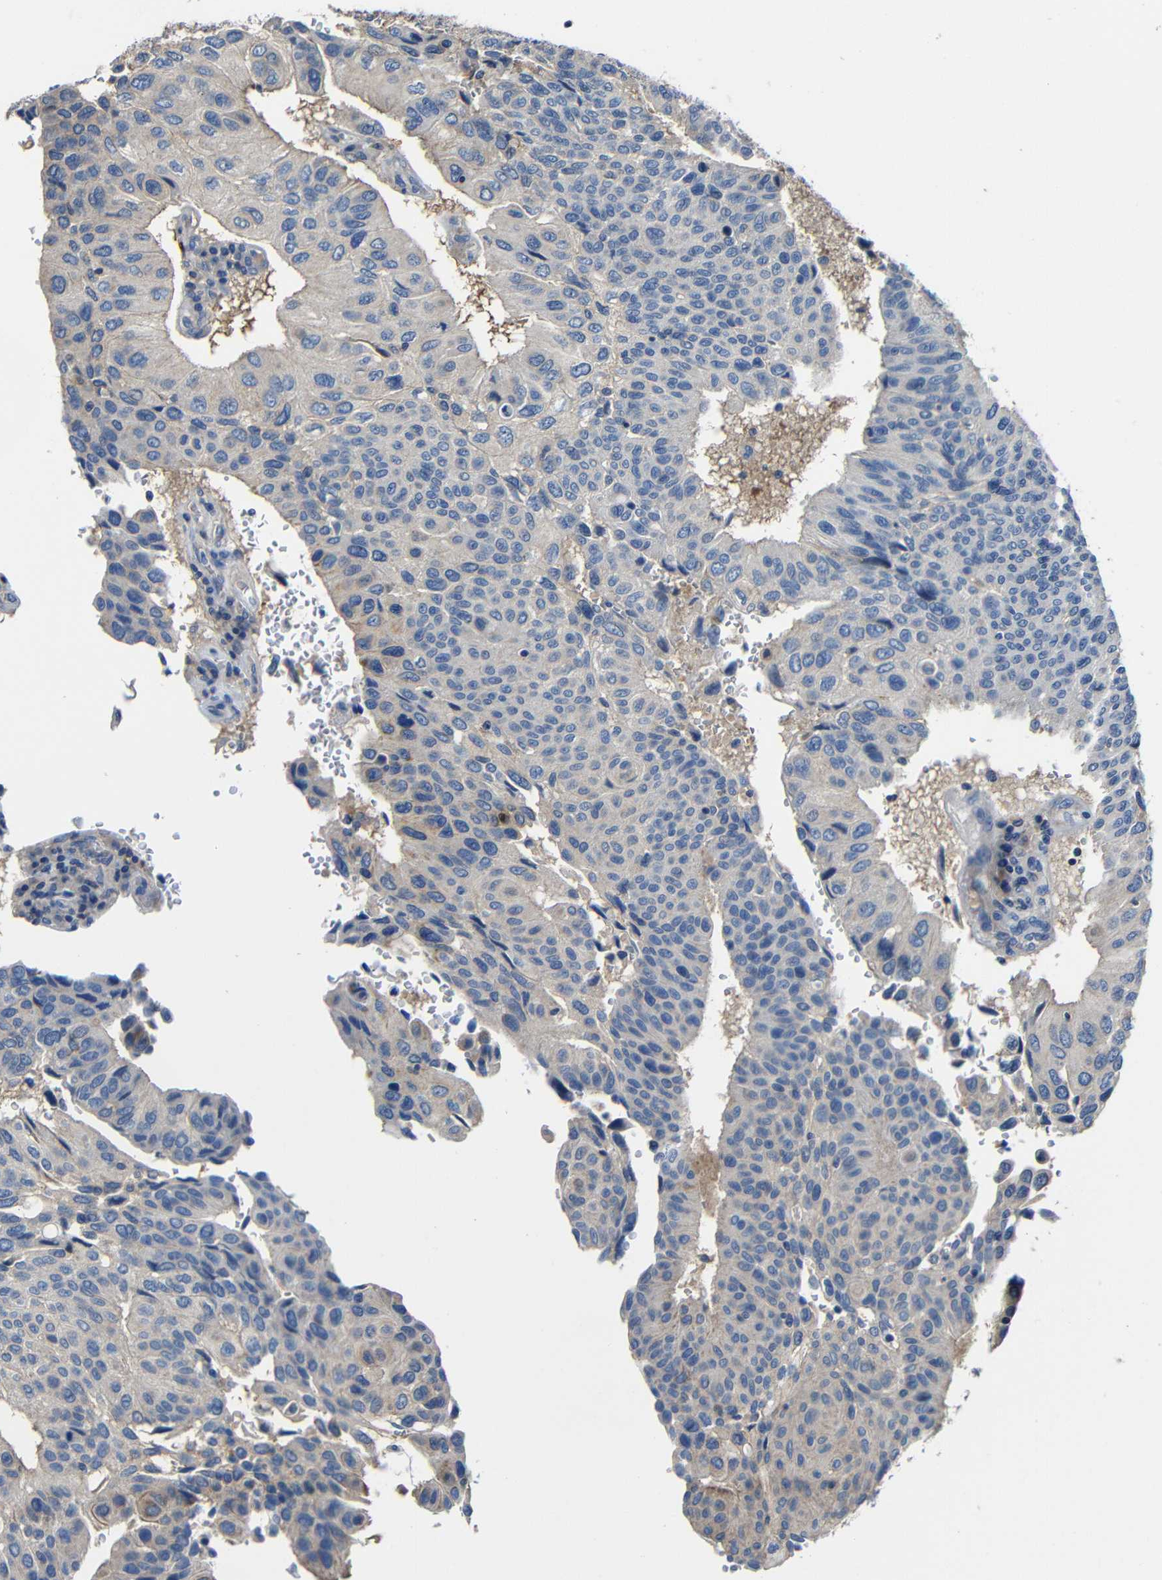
{"staining": {"intensity": "weak", "quantity": "<25%", "location": "cytoplasmic/membranous"}, "tissue": "urothelial cancer", "cell_type": "Tumor cells", "image_type": "cancer", "snomed": [{"axis": "morphology", "description": "Urothelial carcinoma, High grade"}, {"axis": "topography", "description": "Urinary bladder"}], "caption": "Tumor cells are negative for protein expression in human urothelial cancer.", "gene": "GDI1", "patient": {"sex": "male", "age": 66}}